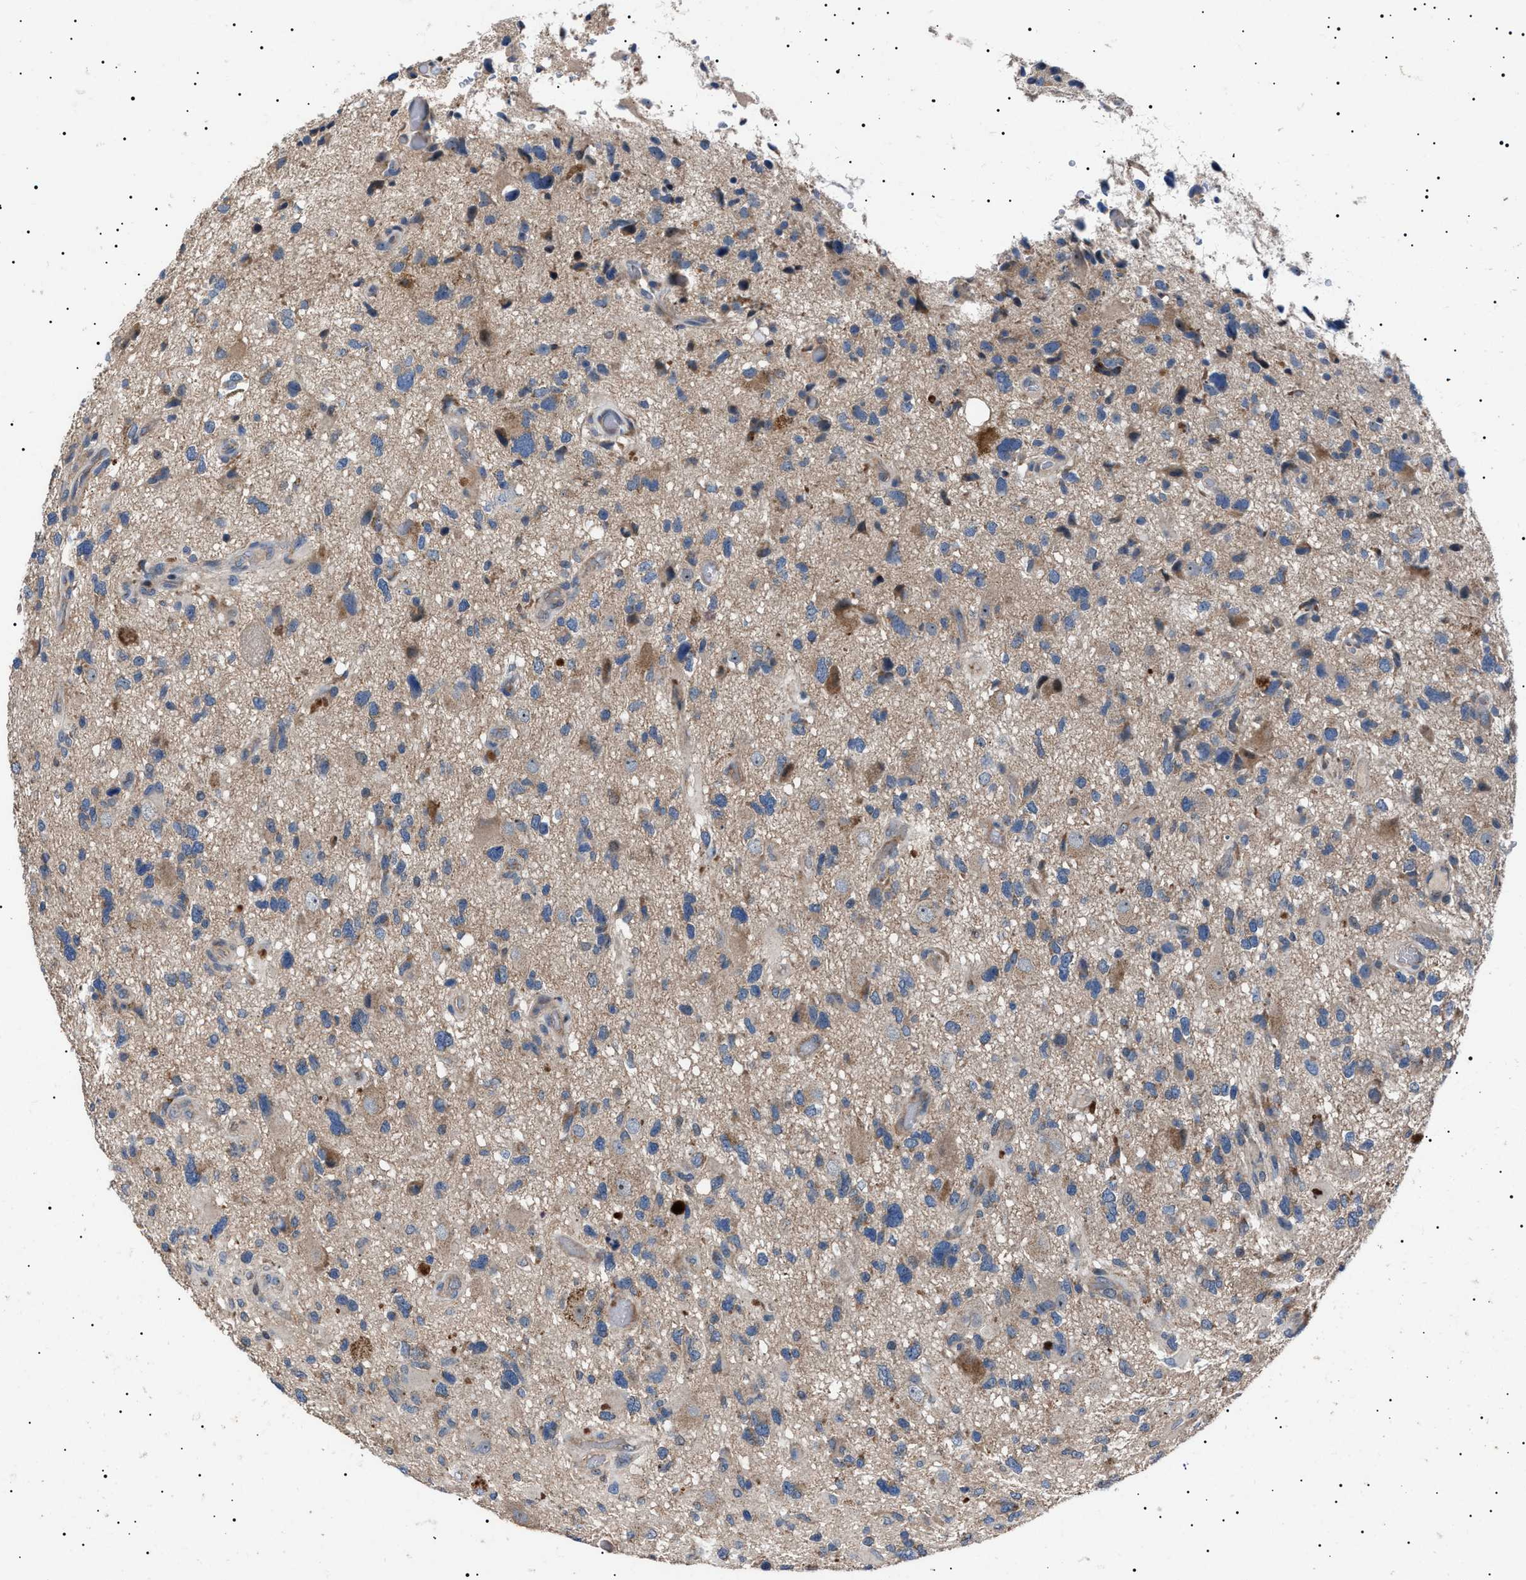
{"staining": {"intensity": "weak", "quantity": "<25%", "location": "cytoplasmic/membranous"}, "tissue": "glioma", "cell_type": "Tumor cells", "image_type": "cancer", "snomed": [{"axis": "morphology", "description": "Glioma, malignant, High grade"}, {"axis": "topography", "description": "Brain"}], "caption": "The photomicrograph demonstrates no significant staining in tumor cells of malignant glioma (high-grade). (Stains: DAB IHC with hematoxylin counter stain, Microscopy: brightfield microscopy at high magnification).", "gene": "PTRH1", "patient": {"sex": "male", "age": 33}}